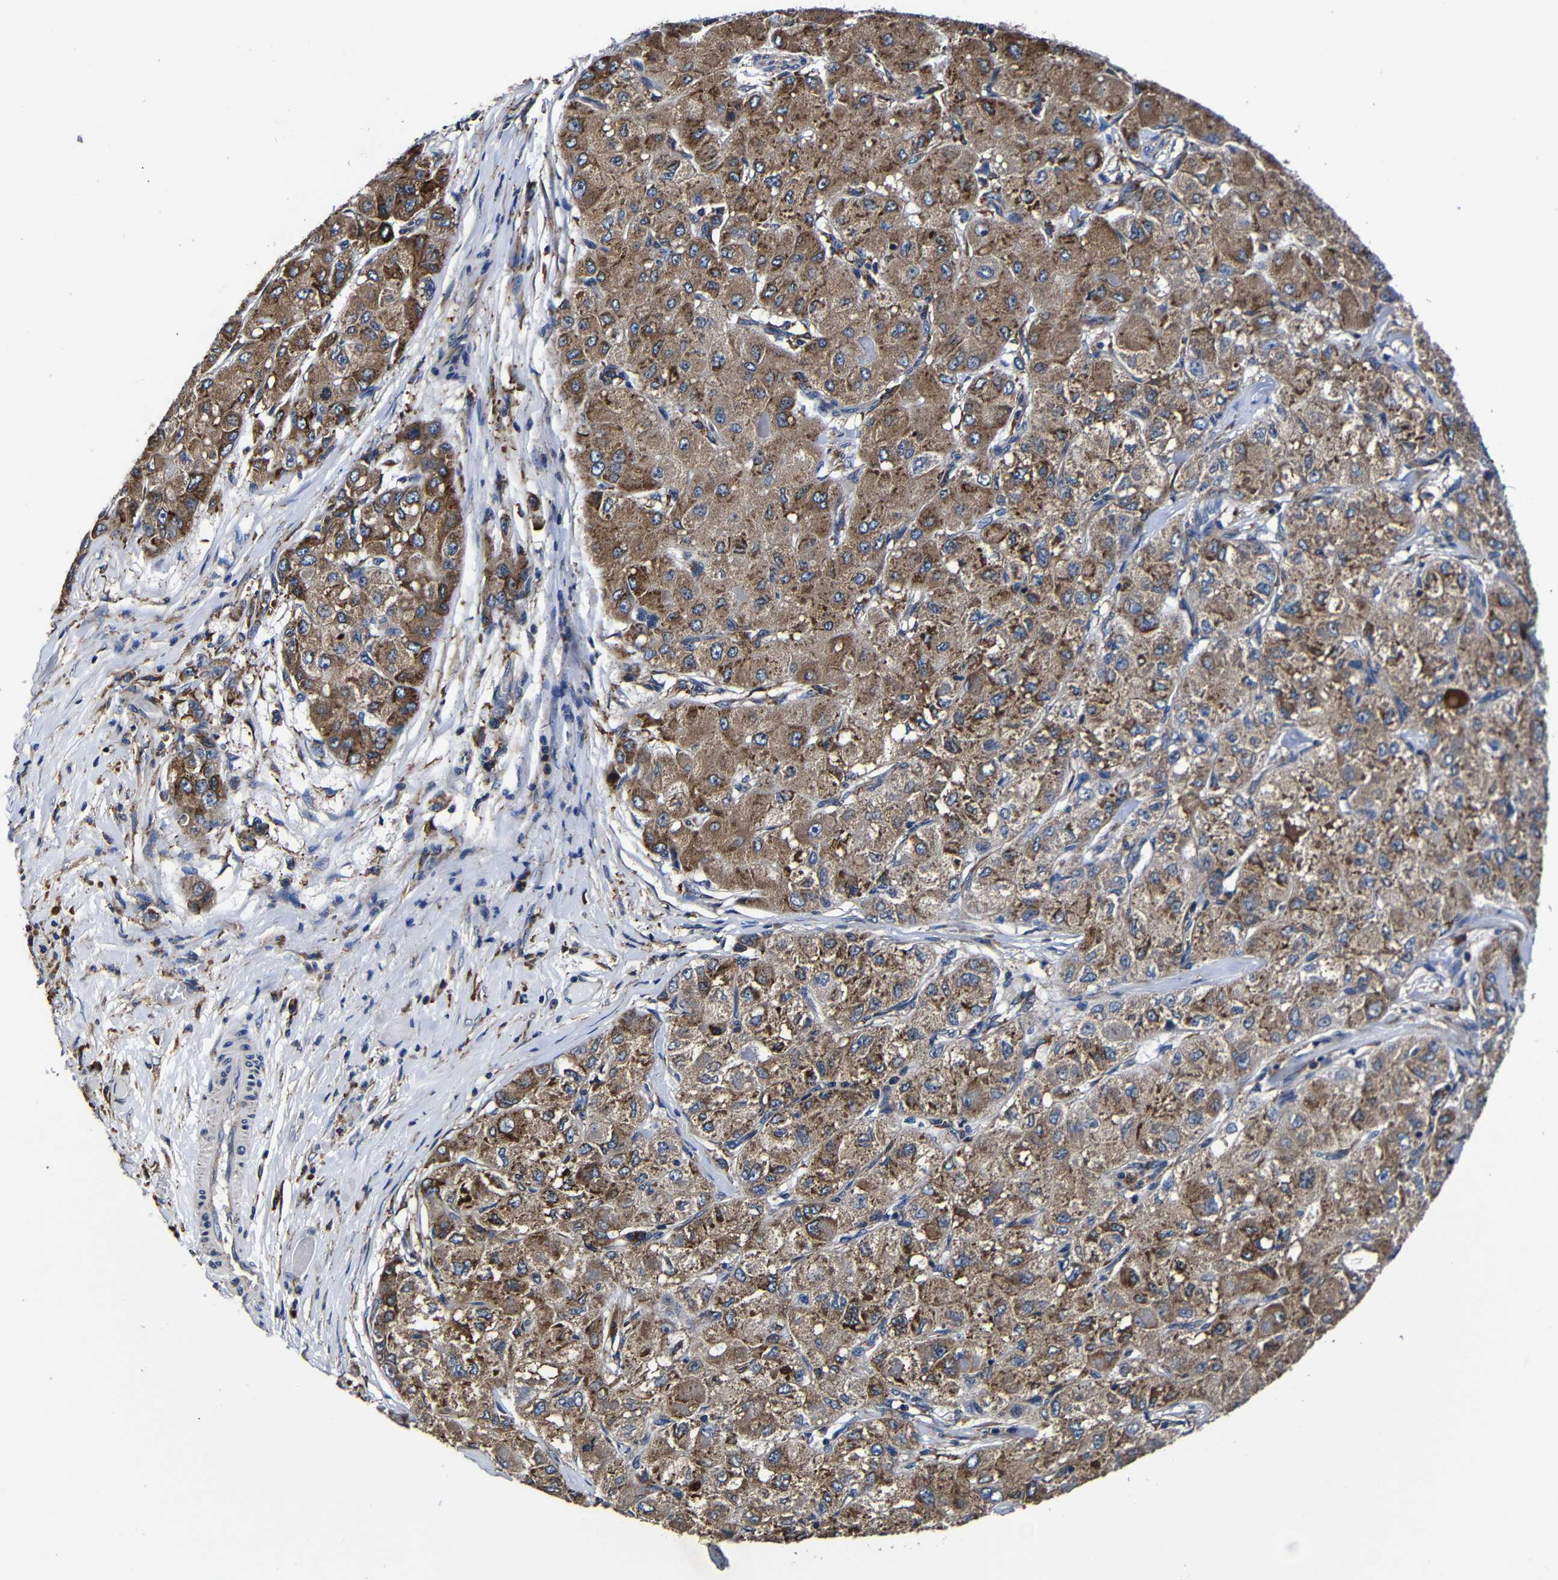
{"staining": {"intensity": "moderate", "quantity": ">75%", "location": "cytoplasmic/membranous"}, "tissue": "liver cancer", "cell_type": "Tumor cells", "image_type": "cancer", "snomed": [{"axis": "morphology", "description": "Carcinoma, Hepatocellular, NOS"}, {"axis": "topography", "description": "Liver"}], "caption": "Brown immunohistochemical staining in liver cancer displays moderate cytoplasmic/membranous positivity in approximately >75% of tumor cells.", "gene": "SCN9A", "patient": {"sex": "male", "age": 80}}